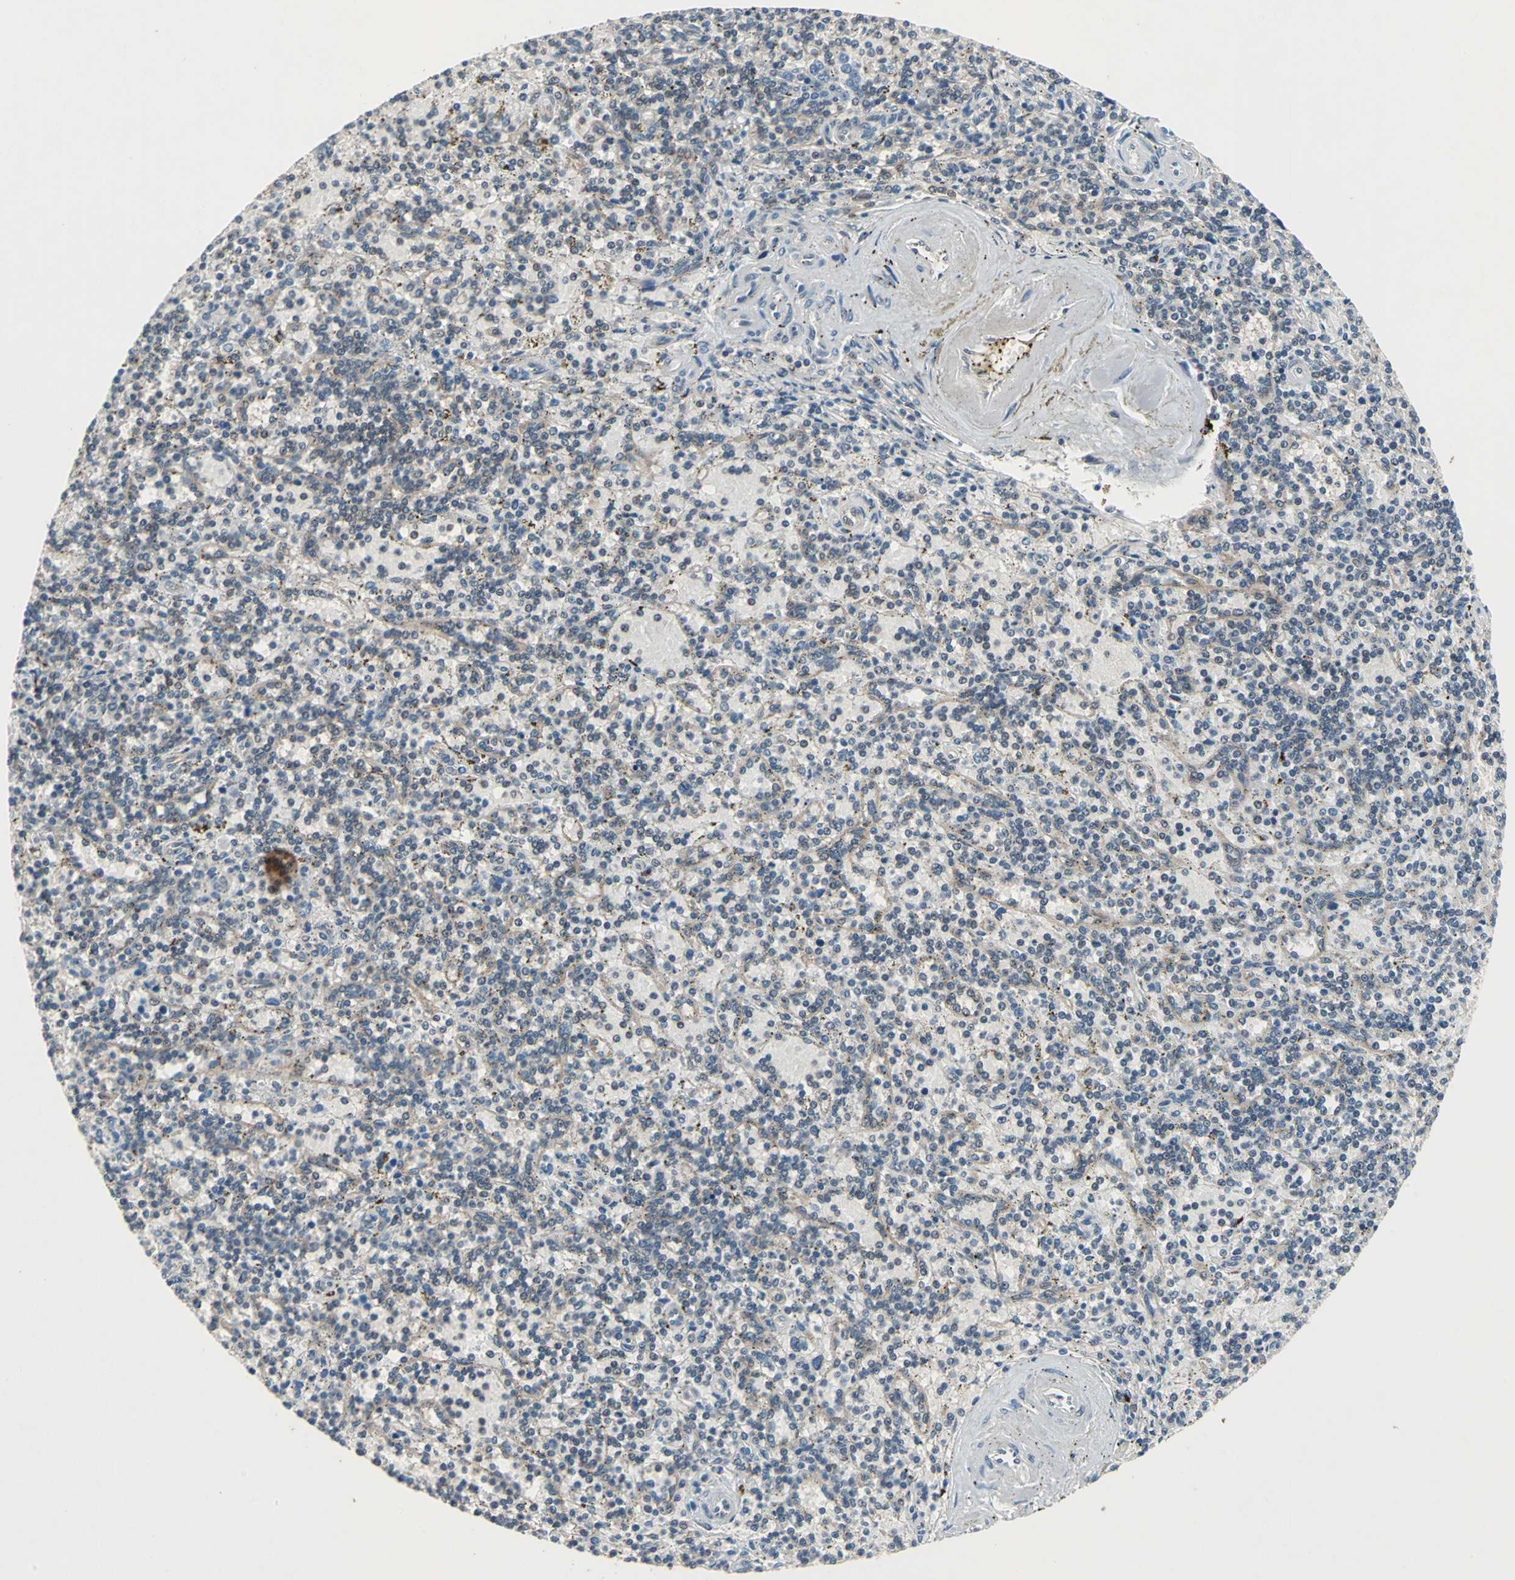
{"staining": {"intensity": "weak", "quantity": "<25%", "location": "cytoplasmic/membranous"}, "tissue": "lymphoma", "cell_type": "Tumor cells", "image_type": "cancer", "snomed": [{"axis": "morphology", "description": "Malignant lymphoma, non-Hodgkin's type, Low grade"}, {"axis": "topography", "description": "Spleen"}], "caption": "A histopathology image of human lymphoma is negative for staining in tumor cells.", "gene": "NFKBIE", "patient": {"sex": "male", "age": 73}}